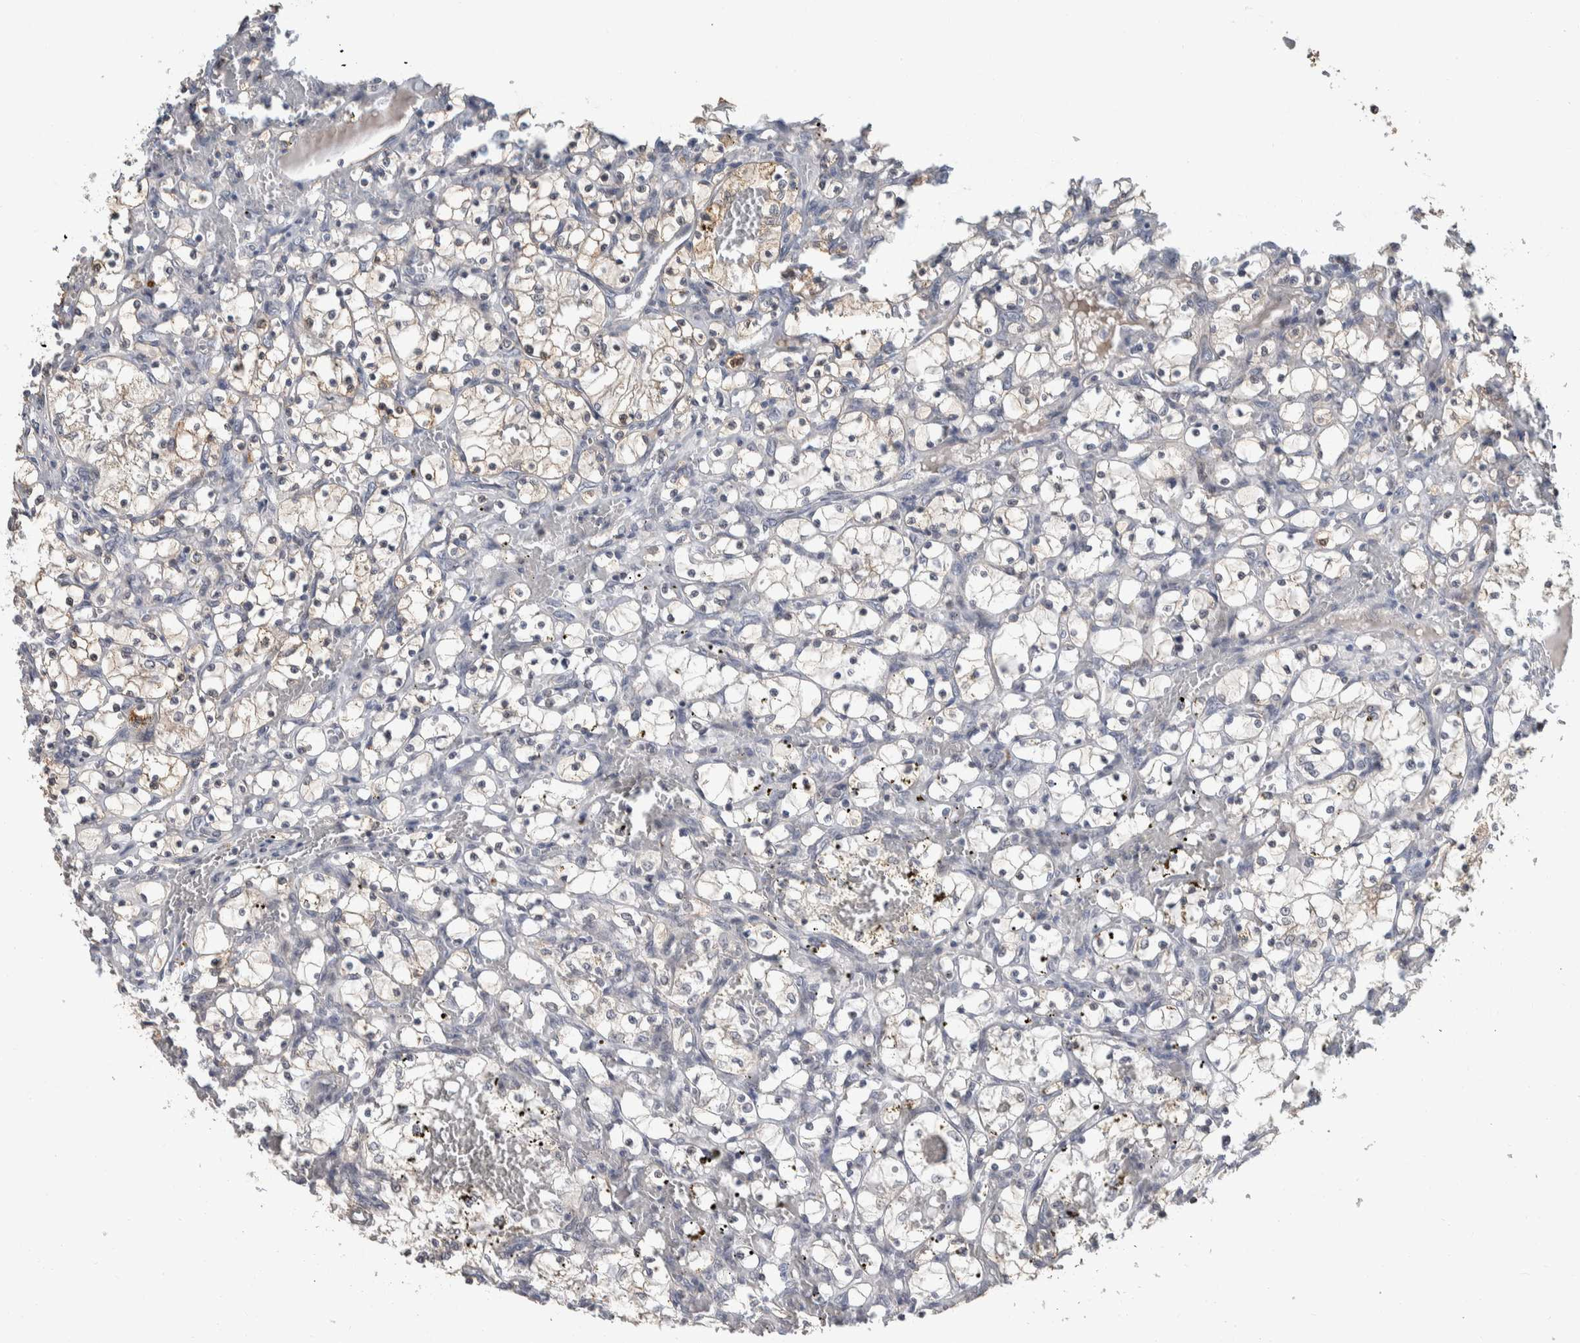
{"staining": {"intensity": "weak", "quantity": "<25%", "location": "cytoplasmic/membranous"}, "tissue": "renal cancer", "cell_type": "Tumor cells", "image_type": "cancer", "snomed": [{"axis": "morphology", "description": "Adenocarcinoma, NOS"}, {"axis": "topography", "description": "Kidney"}], "caption": "Renal adenocarcinoma was stained to show a protein in brown. There is no significant positivity in tumor cells. The staining was performed using DAB to visualize the protein expression in brown, while the nuclei were stained in blue with hematoxylin (Magnification: 20x).", "gene": "SHPK", "patient": {"sex": "female", "age": 69}}